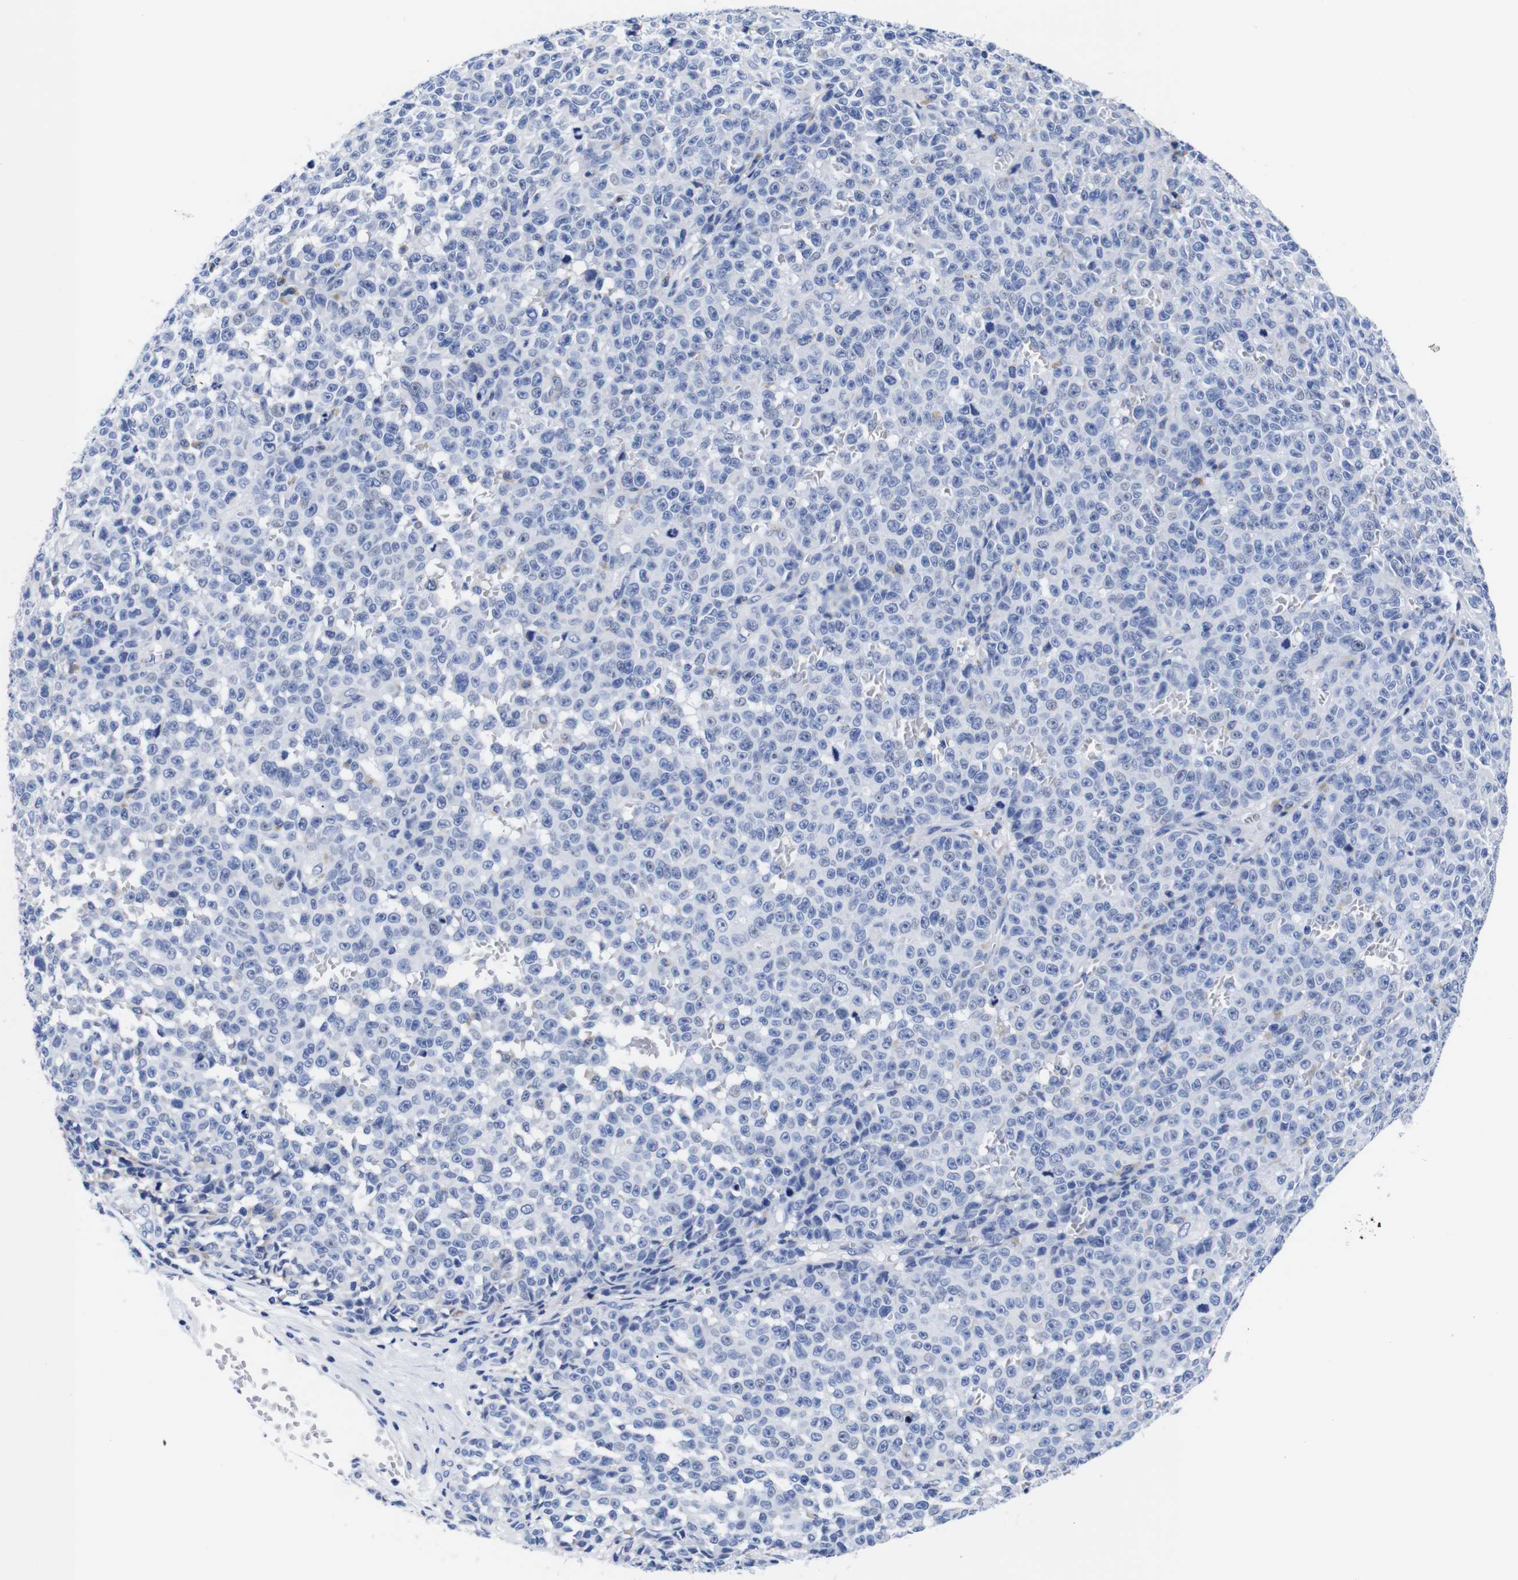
{"staining": {"intensity": "negative", "quantity": "none", "location": "none"}, "tissue": "melanoma", "cell_type": "Tumor cells", "image_type": "cancer", "snomed": [{"axis": "morphology", "description": "Malignant melanoma, NOS"}, {"axis": "topography", "description": "Skin"}], "caption": "Protein analysis of melanoma displays no significant staining in tumor cells.", "gene": "CLEC4G", "patient": {"sex": "female", "age": 82}}